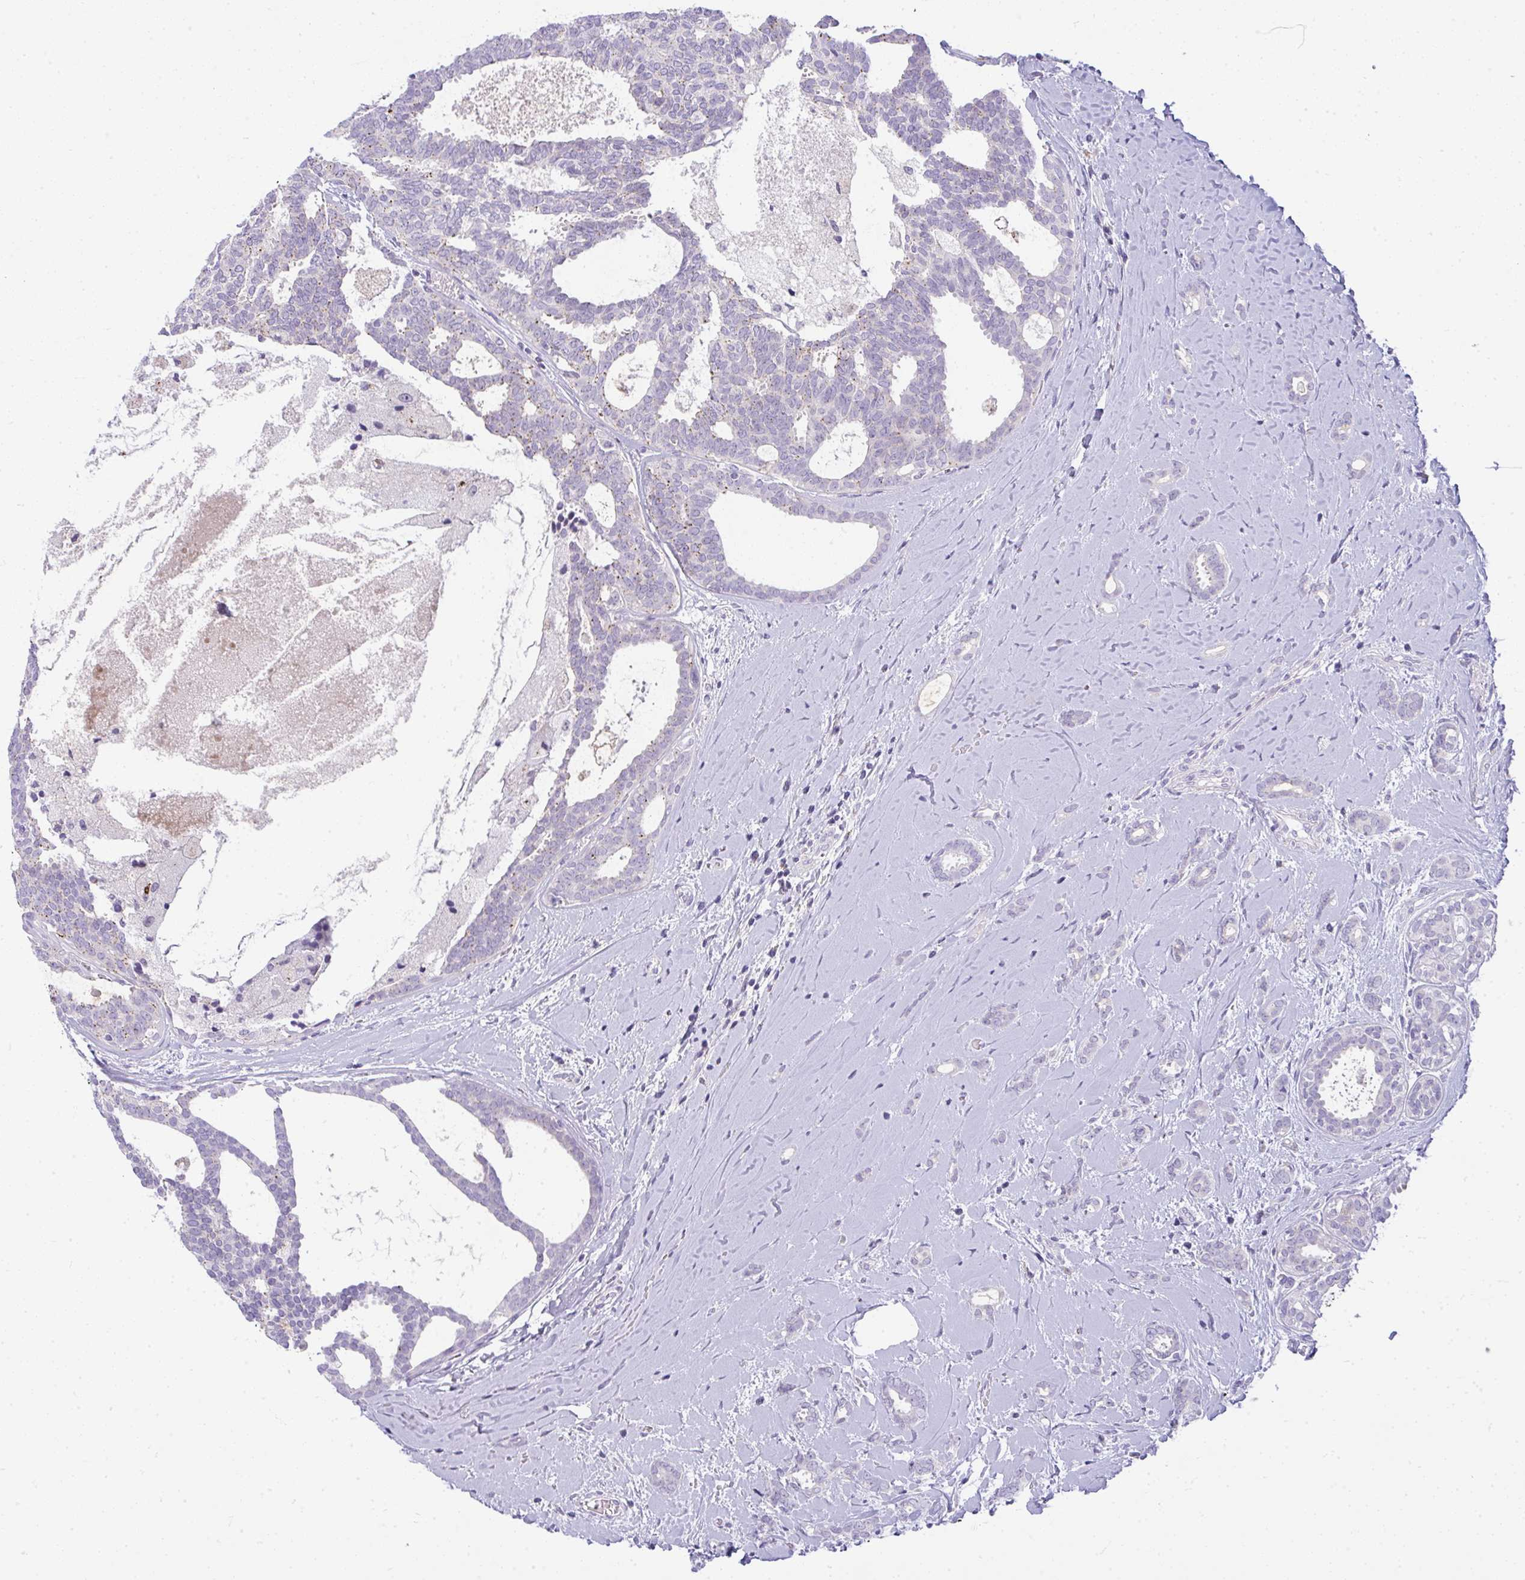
{"staining": {"intensity": "weak", "quantity": "<25%", "location": "cytoplasmic/membranous"}, "tissue": "breast cancer", "cell_type": "Tumor cells", "image_type": "cancer", "snomed": [{"axis": "morphology", "description": "Intraductal carcinoma, in situ"}, {"axis": "morphology", "description": "Duct carcinoma"}, {"axis": "morphology", "description": "Lobular carcinoma, in situ"}, {"axis": "topography", "description": "Breast"}], "caption": "Immunohistochemistry (IHC) image of neoplastic tissue: breast cancer (infiltrating ductal carcinoma) stained with DAB (3,3'-diaminobenzidine) displays no significant protein staining in tumor cells.", "gene": "VPS4B", "patient": {"sex": "female", "age": 44}}